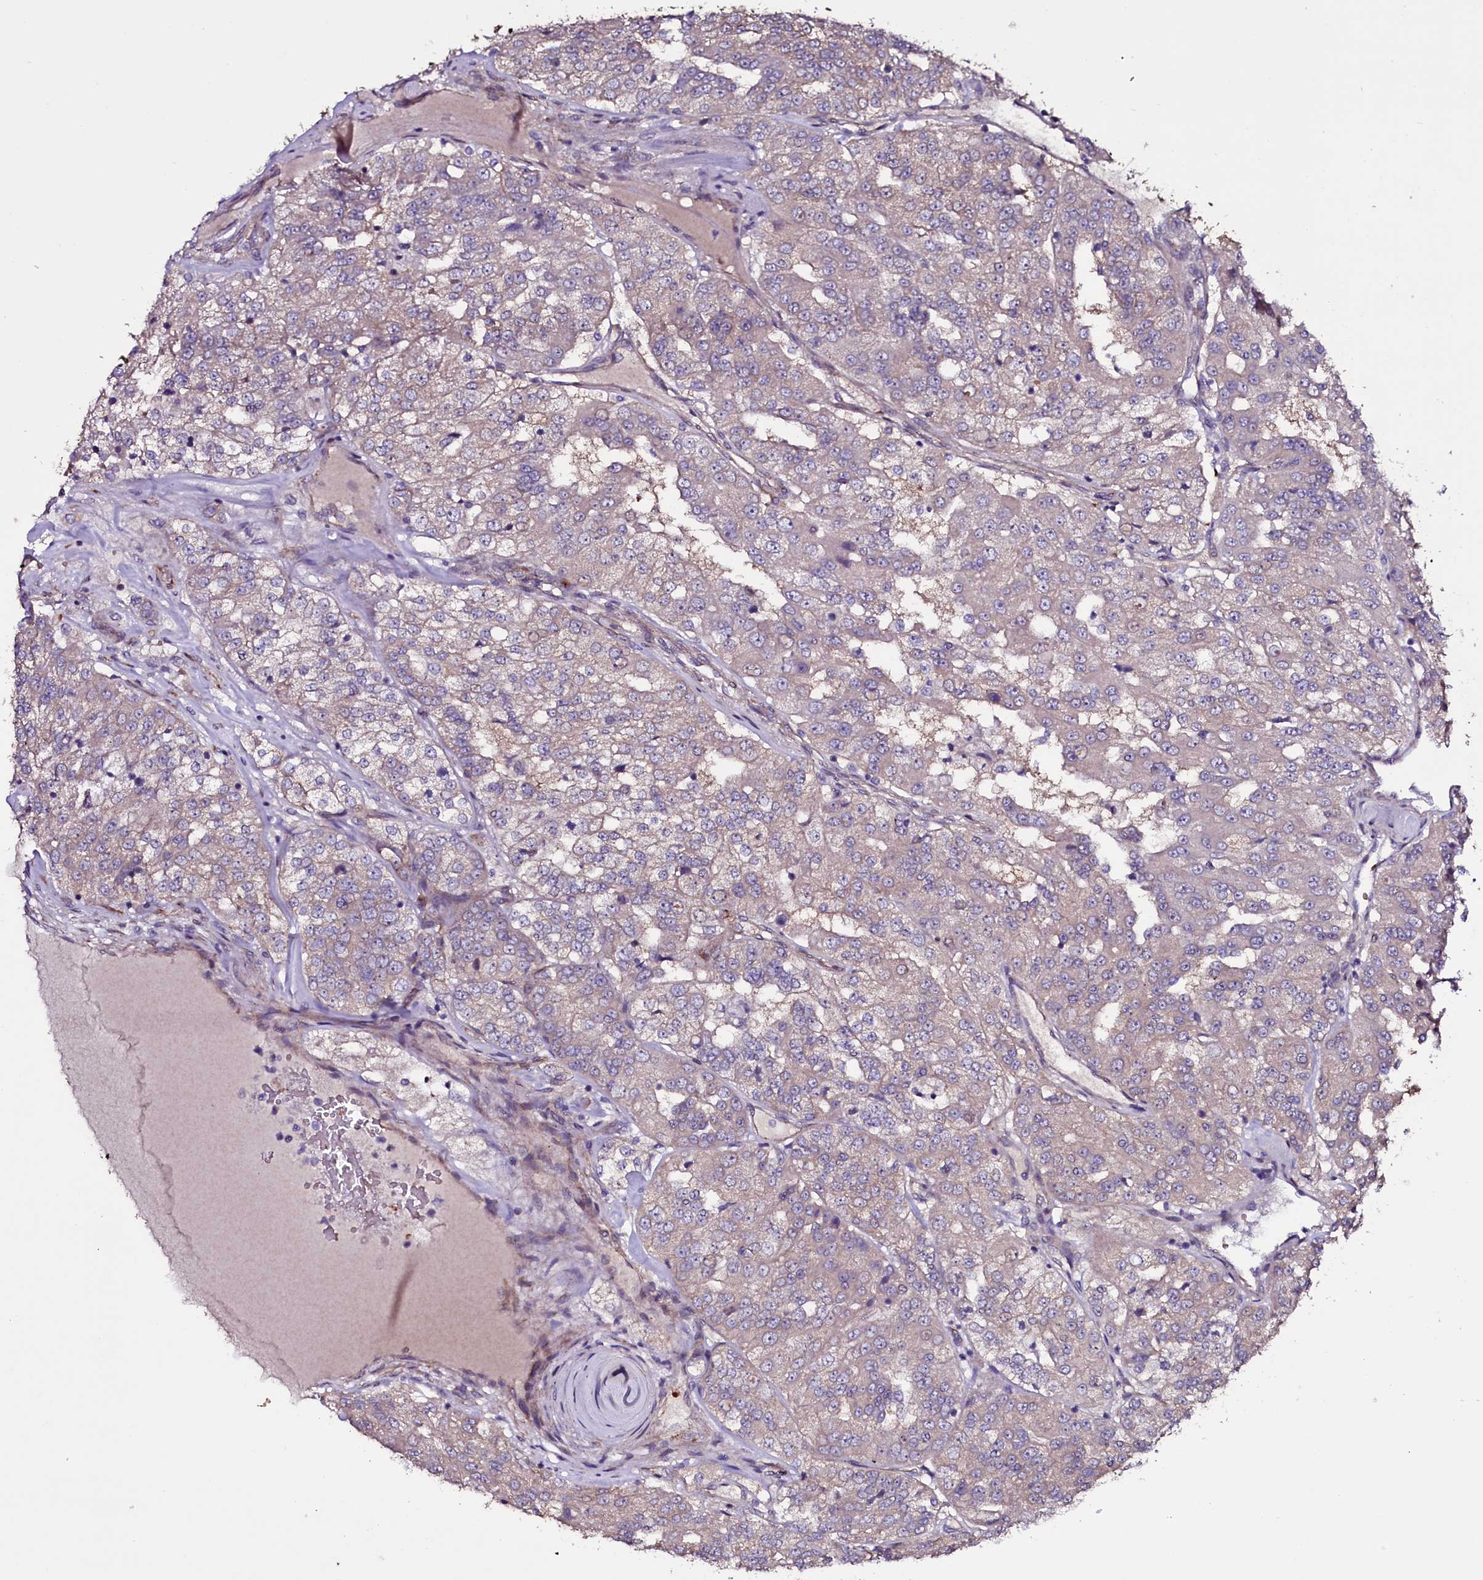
{"staining": {"intensity": "weak", "quantity": "25%-75%", "location": "cytoplasmic/membranous"}, "tissue": "renal cancer", "cell_type": "Tumor cells", "image_type": "cancer", "snomed": [{"axis": "morphology", "description": "Adenocarcinoma, NOS"}, {"axis": "topography", "description": "Kidney"}], "caption": "Immunohistochemical staining of renal adenocarcinoma shows low levels of weak cytoplasmic/membranous protein positivity in approximately 25%-75% of tumor cells.", "gene": "MEX3C", "patient": {"sex": "female", "age": 63}}